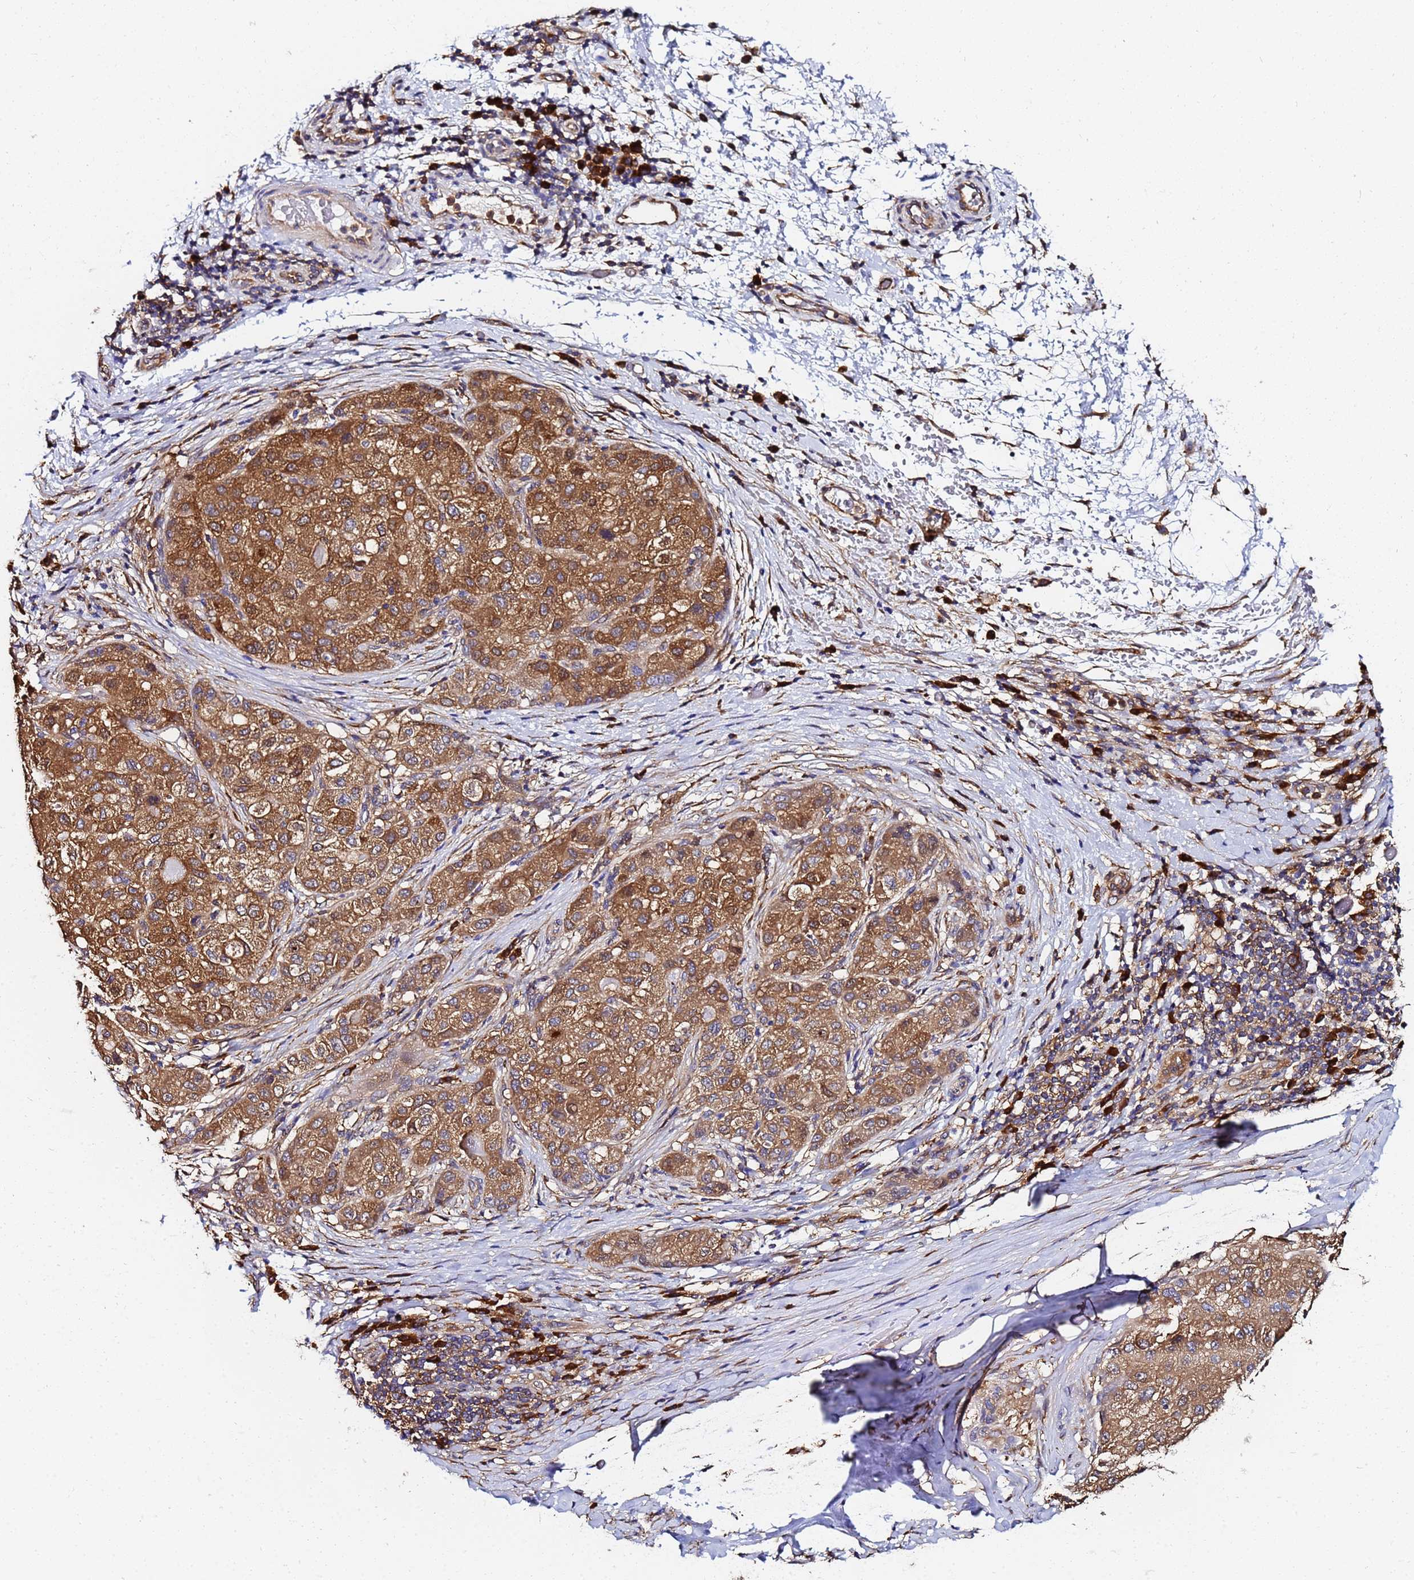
{"staining": {"intensity": "moderate", "quantity": ">75%", "location": "cytoplasmic/membranous"}, "tissue": "liver cancer", "cell_type": "Tumor cells", "image_type": "cancer", "snomed": [{"axis": "morphology", "description": "Carcinoma, Hepatocellular, NOS"}, {"axis": "topography", "description": "Liver"}], "caption": "Protein staining of hepatocellular carcinoma (liver) tissue demonstrates moderate cytoplasmic/membranous staining in approximately >75% of tumor cells.", "gene": "NME1-NME2", "patient": {"sex": "male", "age": 80}}